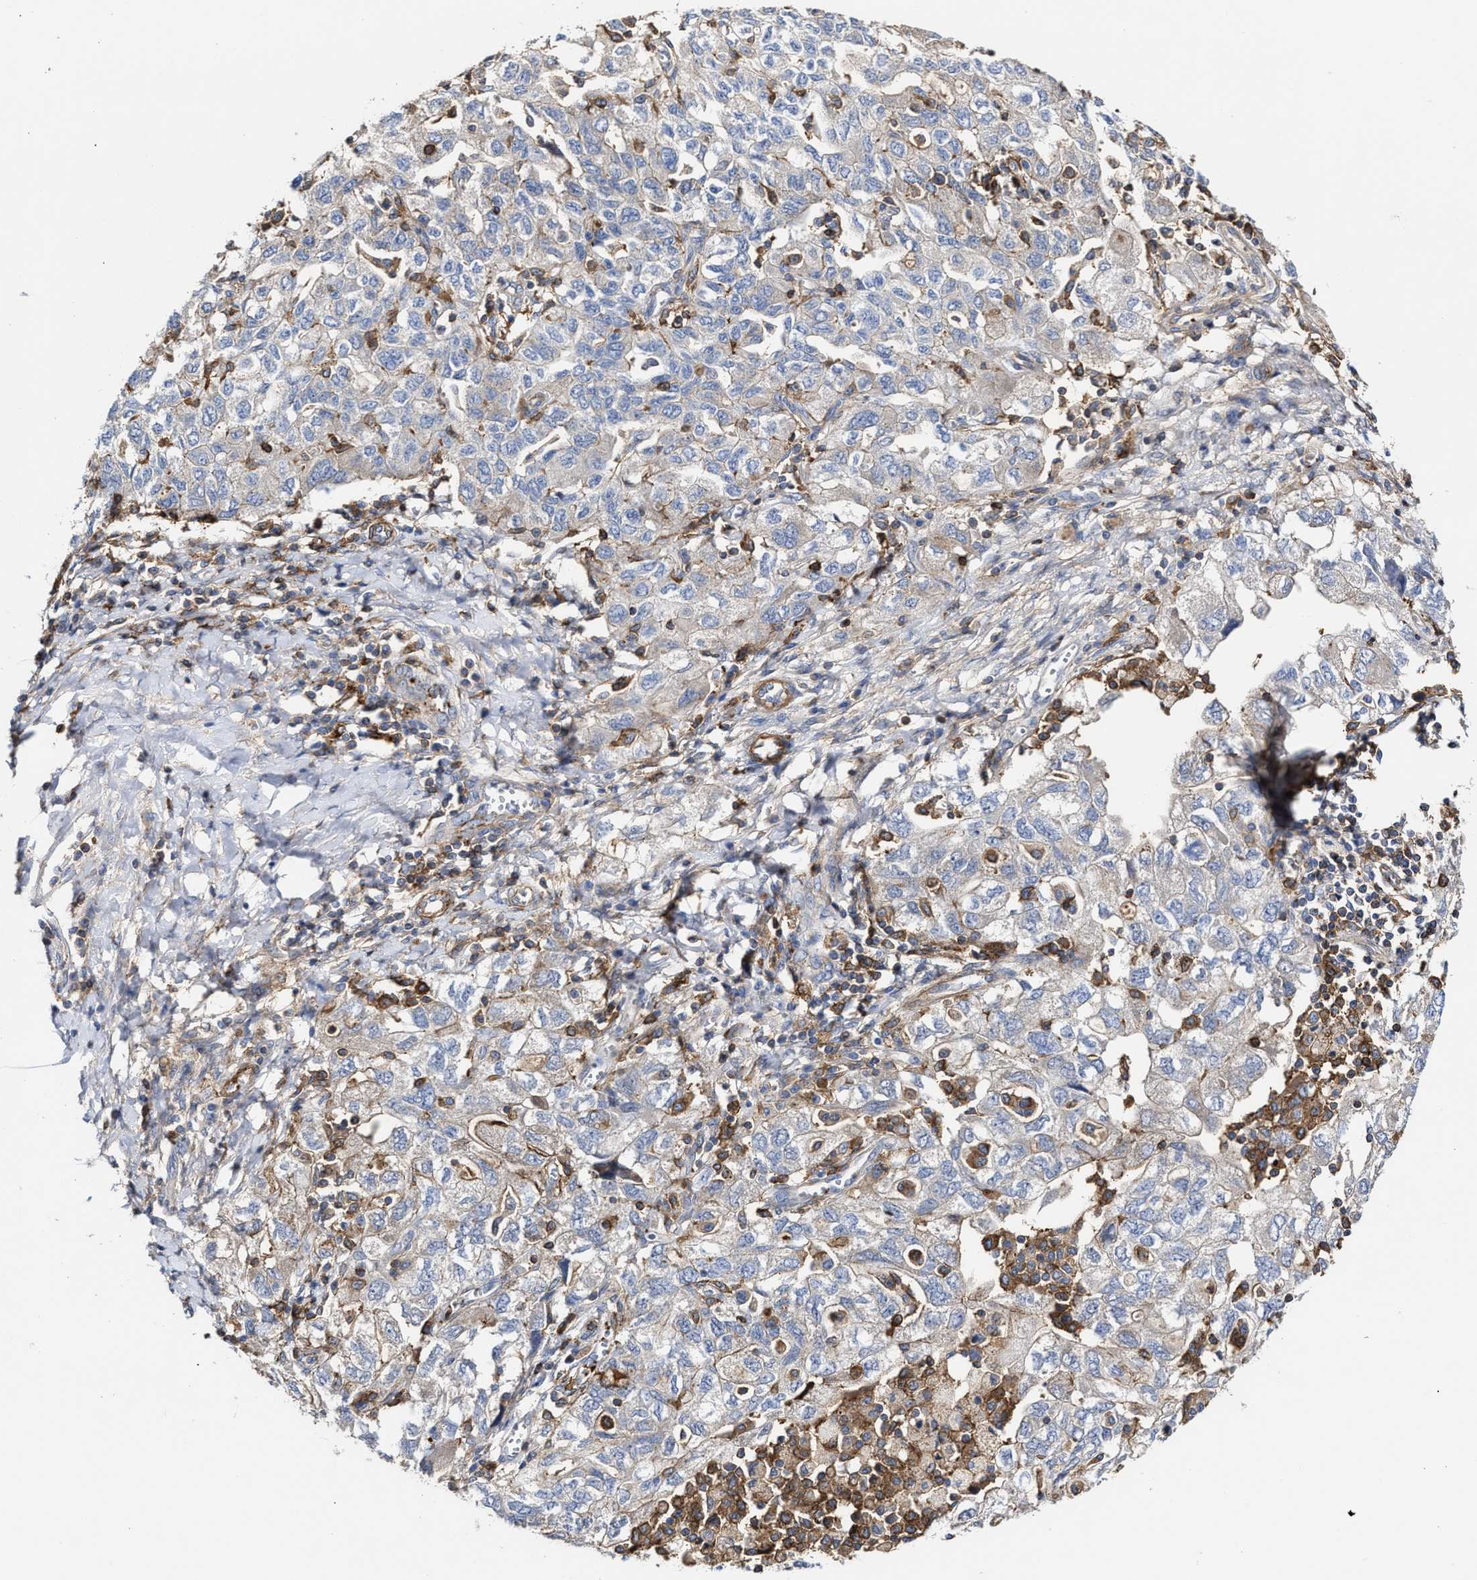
{"staining": {"intensity": "negative", "quantity": "none", "location": "none"}, "tissue": "ovarian cancer", "cell_type": "Tumor cells", "image_type": "cancer", "snomed": [{"axis": "morphology", "description": "Carcinoma, NOS"}, {"axis": "morphology", "description": "Cystadenocarcinoma, serous, NOS"}, {"axis": "topography", "description": "Ovary"}], "caption": "Human ovarian cancer (serous cystadenocarcinoma) stained for a protein using immunohistochemistry exhibits no expression in tumor cells.", "gene": "HS3ST5", "patient": {"sex": "female", "age": 69}}